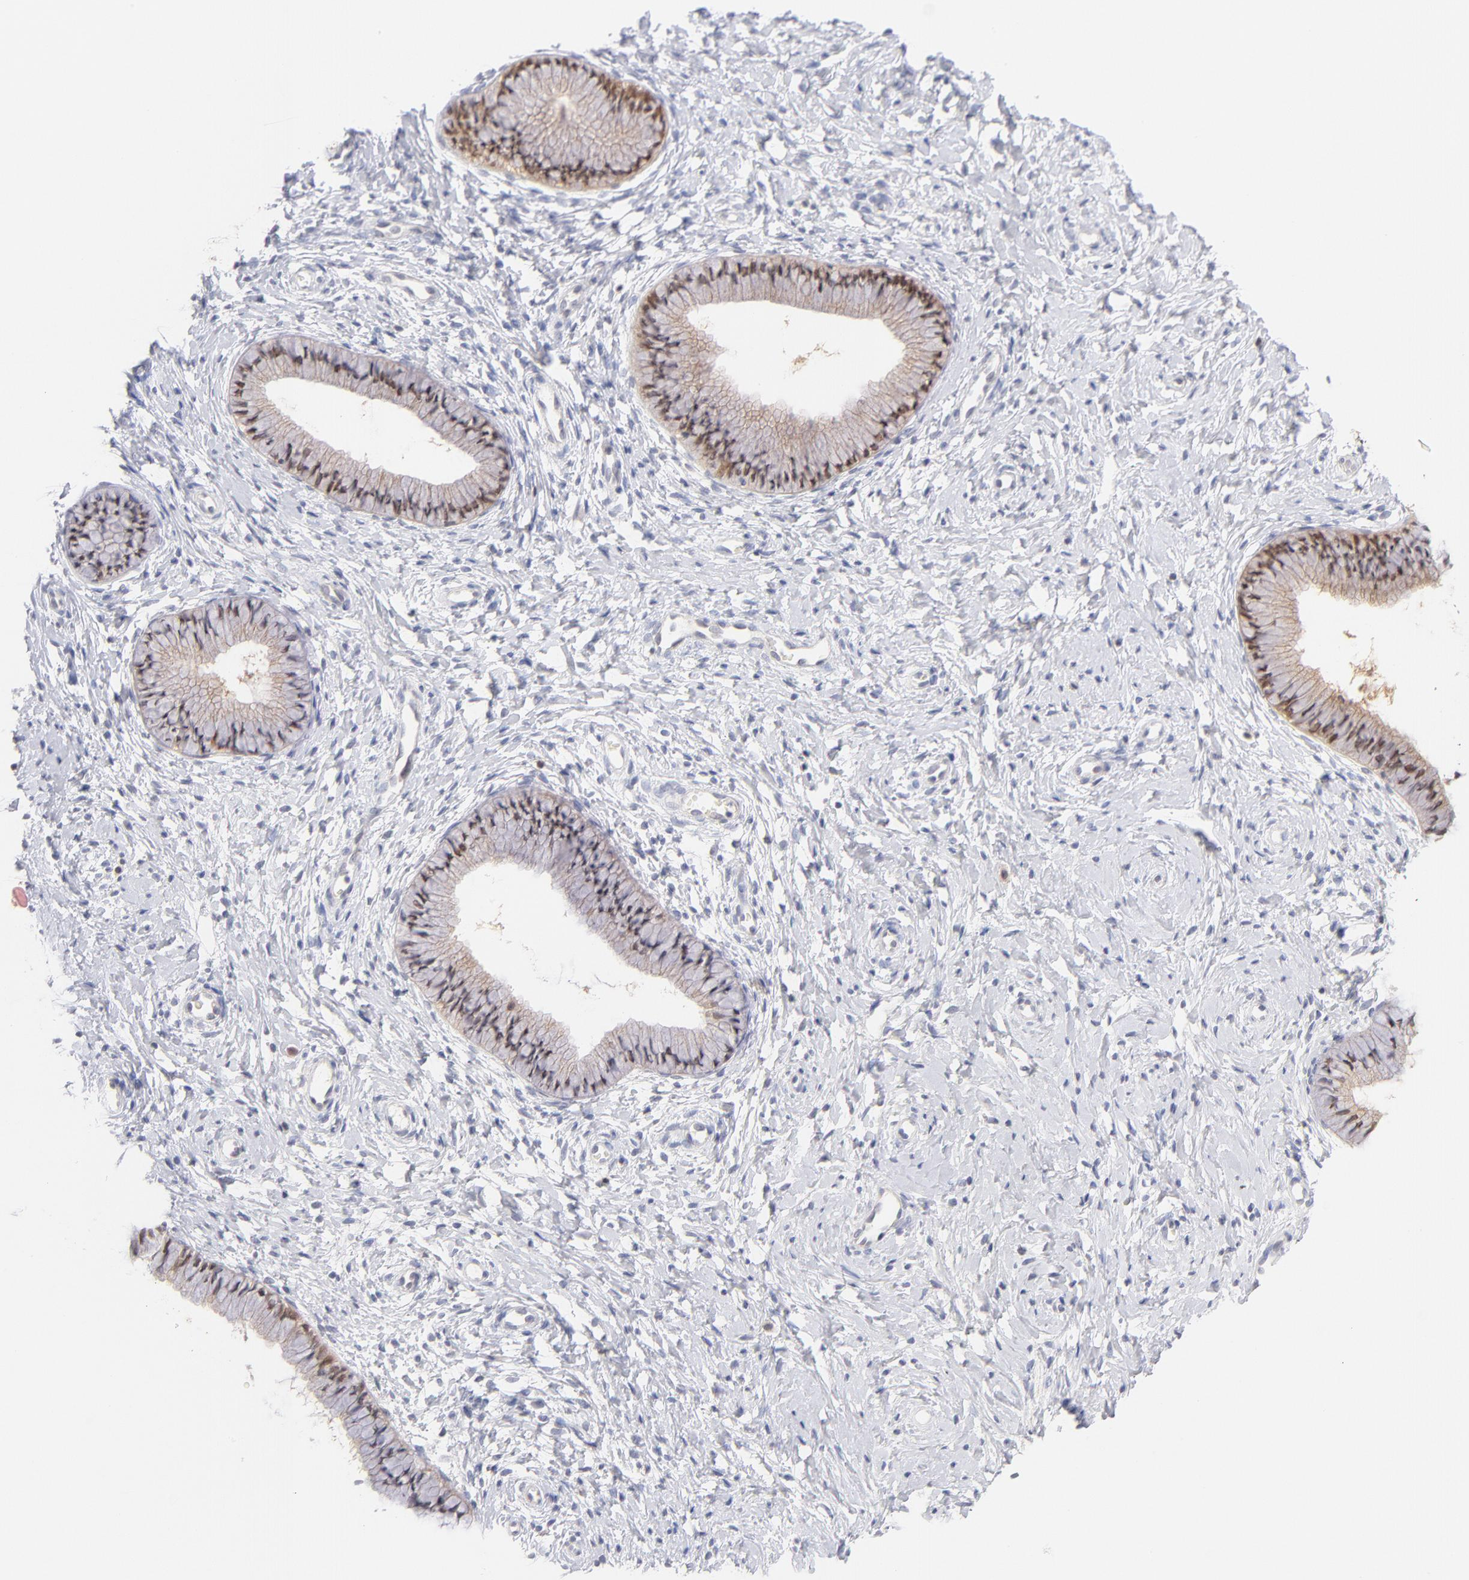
{"staining": {"intensity": "weak", "quantity": ">75%", "location": "cytoplasmic/membranous,nuclear"}, "tissue": "cervix", "cell_type": "Glandular cells", "image_type": "normal", "snomed": [{"axis": "morphology", "description": "Normal tissue, NOS"}, {"axis": "topography", "description": "Cervix"}], "caption": "This is a histology image of immunohistochemistry staining of normal cervix, which shows weak staining in the cytoplasmic/membranous,nuclear of glandular cells.", "gene": "CASP6", "patient": {"sex": "female", "age": 46}}